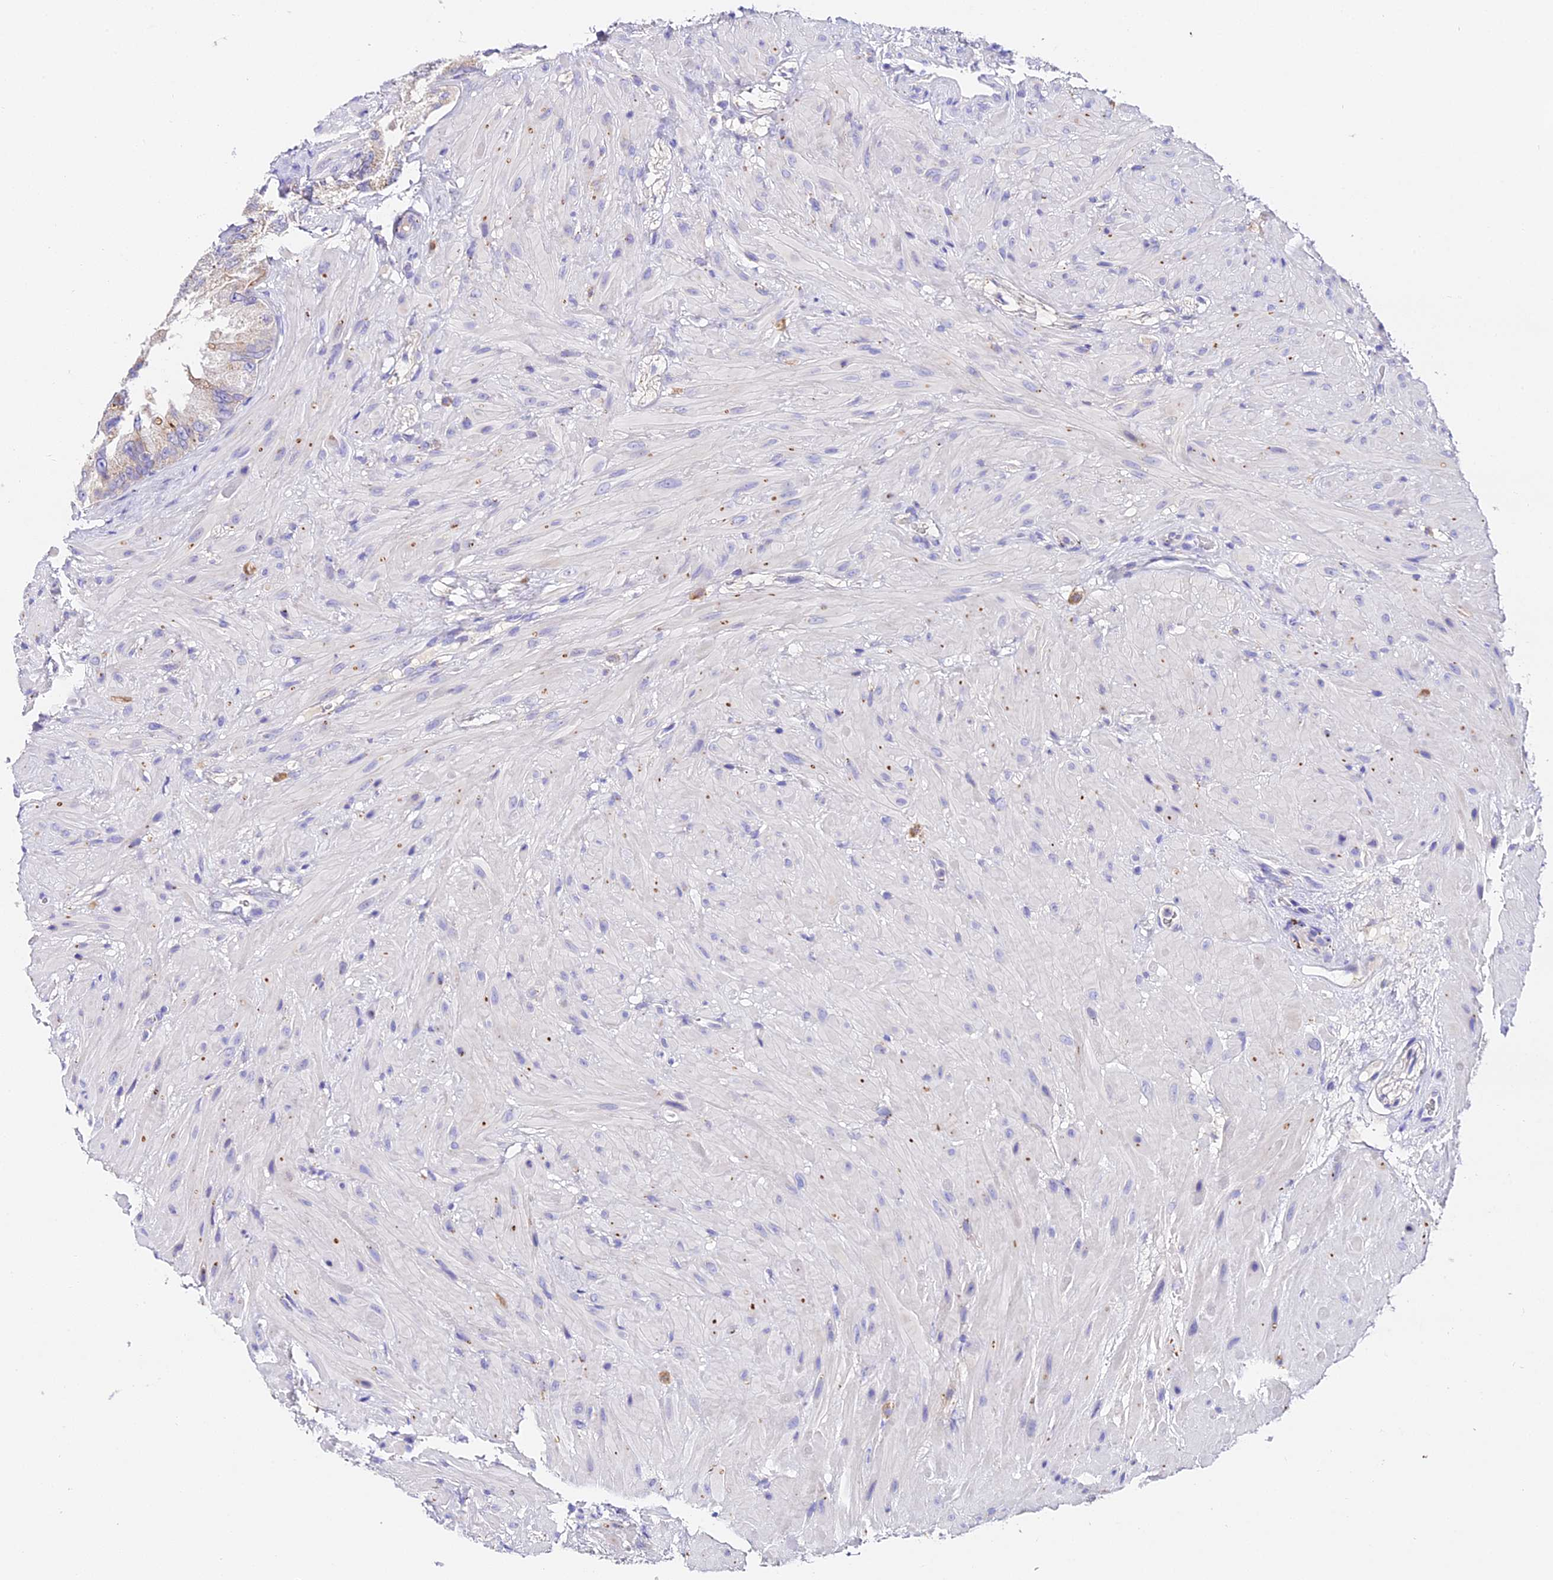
{"staining": {"intensity": "moderate", "quantity": "<25%", "location": "cytoplasmic/membranous"}, "tissue": "seminal vesicle", "cell_type": "Glandular cells", "image_type": "normal", "snomed": [{"axis": "morphology", "description": "Normal tissue, NOS"}, {"axis": "topography", "description": "Seminal veicle"}, {"axis": "topography", "description": "Peripheral nerve tissue"}], "caption": "Unremarkable seminal vesicle demonstrates moderate cytoplasmic/membranous expression in approximately <25% of glandular cells, visualized by immunohistochemistry. Nuclei are stained in blue.", "gene": "LYPD6", "patient": {"sex": "male", "age": 67}}